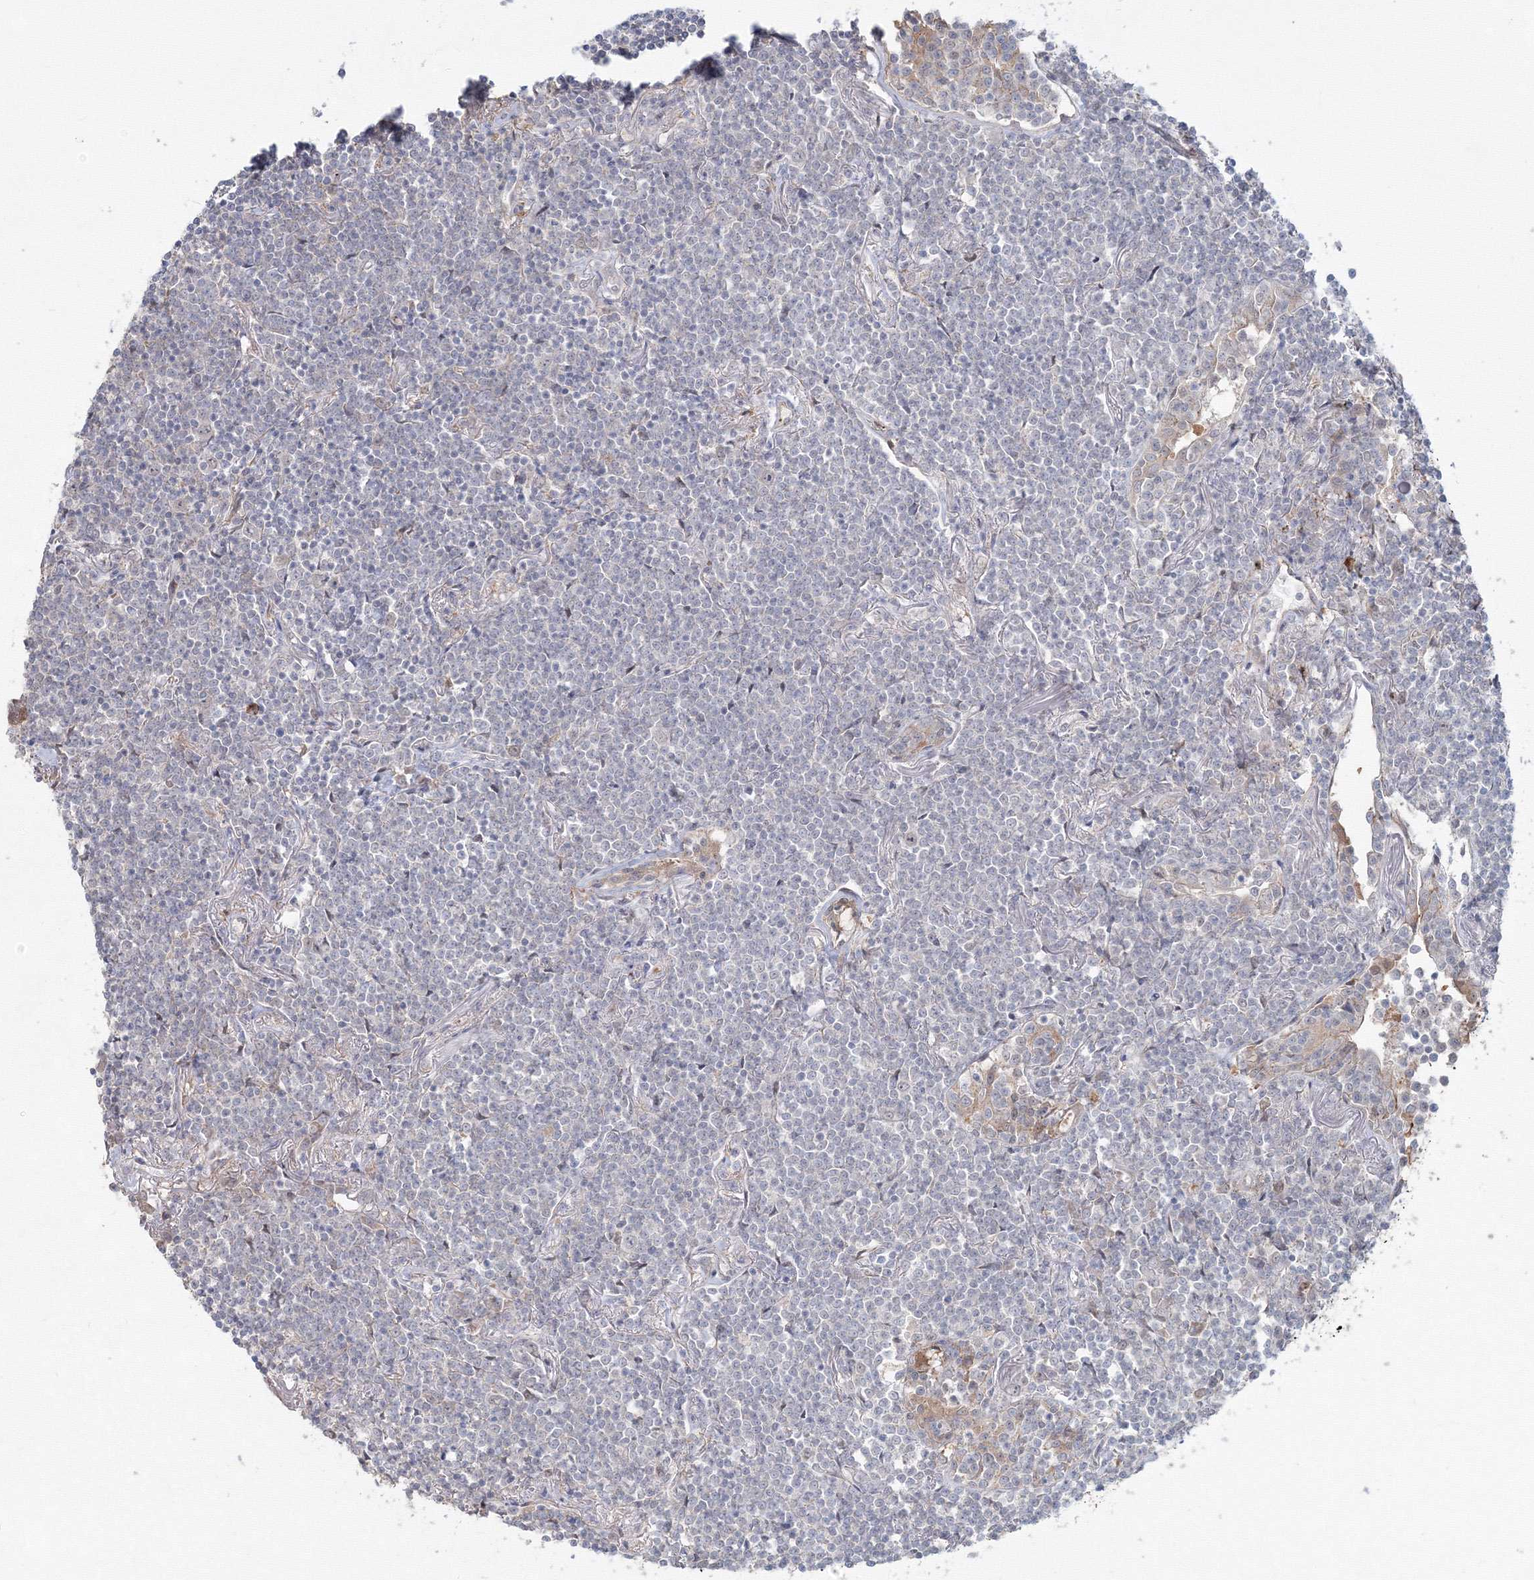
{"staining": {"intensity": "negative", "quantity": "none", "location": "none"}, "tissue": "lymphoma", "cell_type": "Tumor cells", "image_type": "cancer", "snomed": [{"axis": "morphology", "description": "Malignant lymphoma, non-Hodgkin's type, Low grade"}, {"axis": "topography", "description": "Lung"}], "caption": "A high-resolution image shows immunohistochemistry staining of low-grade malignant lymphoma, non-Hodgkin's type, which displays no significant expression in tumor cells.", "gene": "MKRN2", "patient": {"sex": "female", "age": 71}}